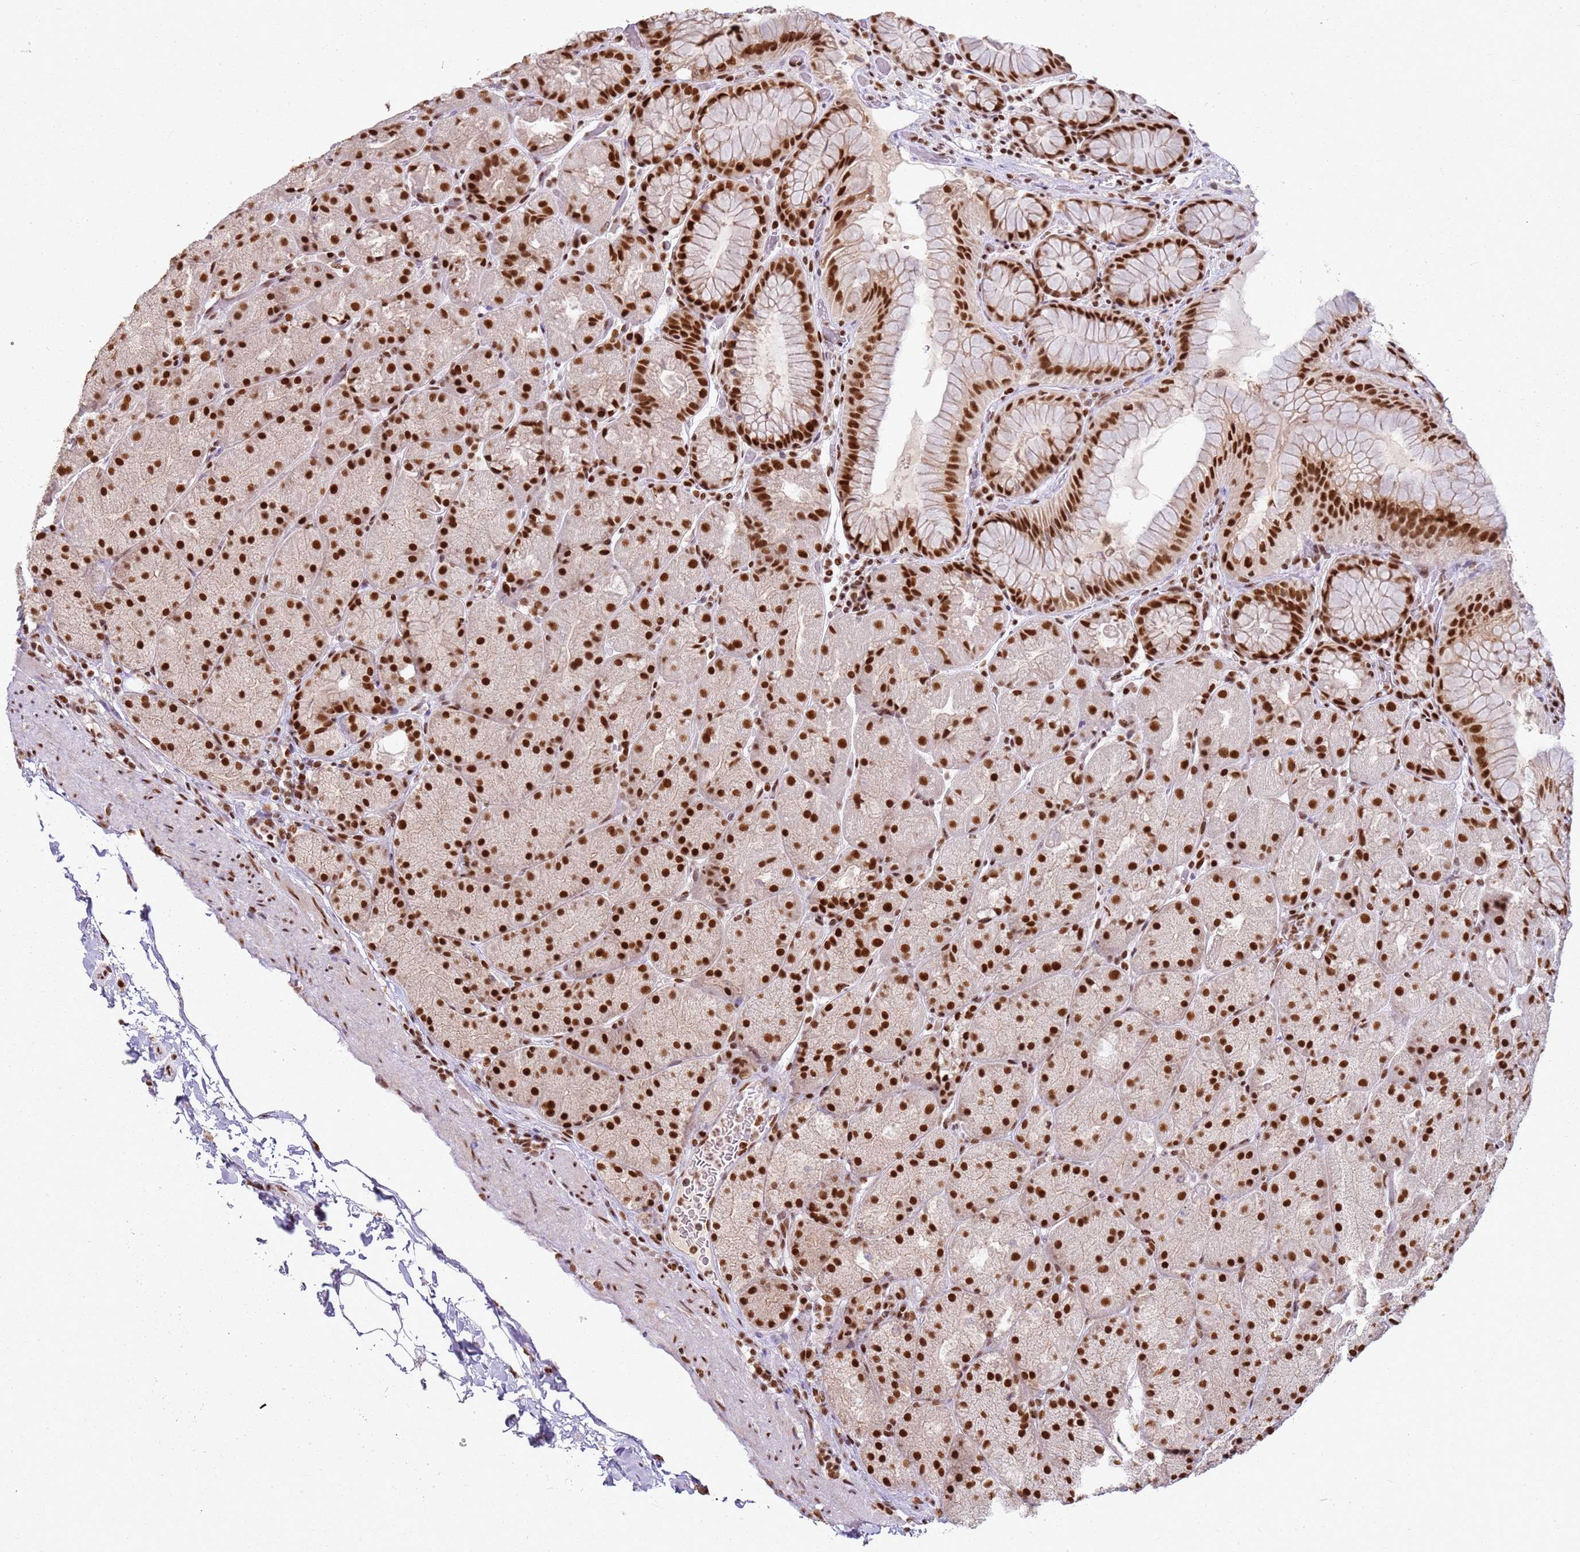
{"staining": {"intensity": "strong", "quantity": ">75%", "location": "nuclear"}, "tissue": "stomach", "cell_type": "Glandular cells", "image_type": "normal", "snomed": [{"axis": "morphology", "description": "Normal tissue, NOS"}, {"axis": "topography", "description": "Stomach, upper"}, {"axis": "topography", "description": "Stomach, lower"}], "caption": "The photomicrograph shows staining of unremarkable stomach, revealing strong nuclear protein positivity (brown color) within glandular cells.", "gene": "TENT4A", "patient": {"sex": "male", "age": 67}}